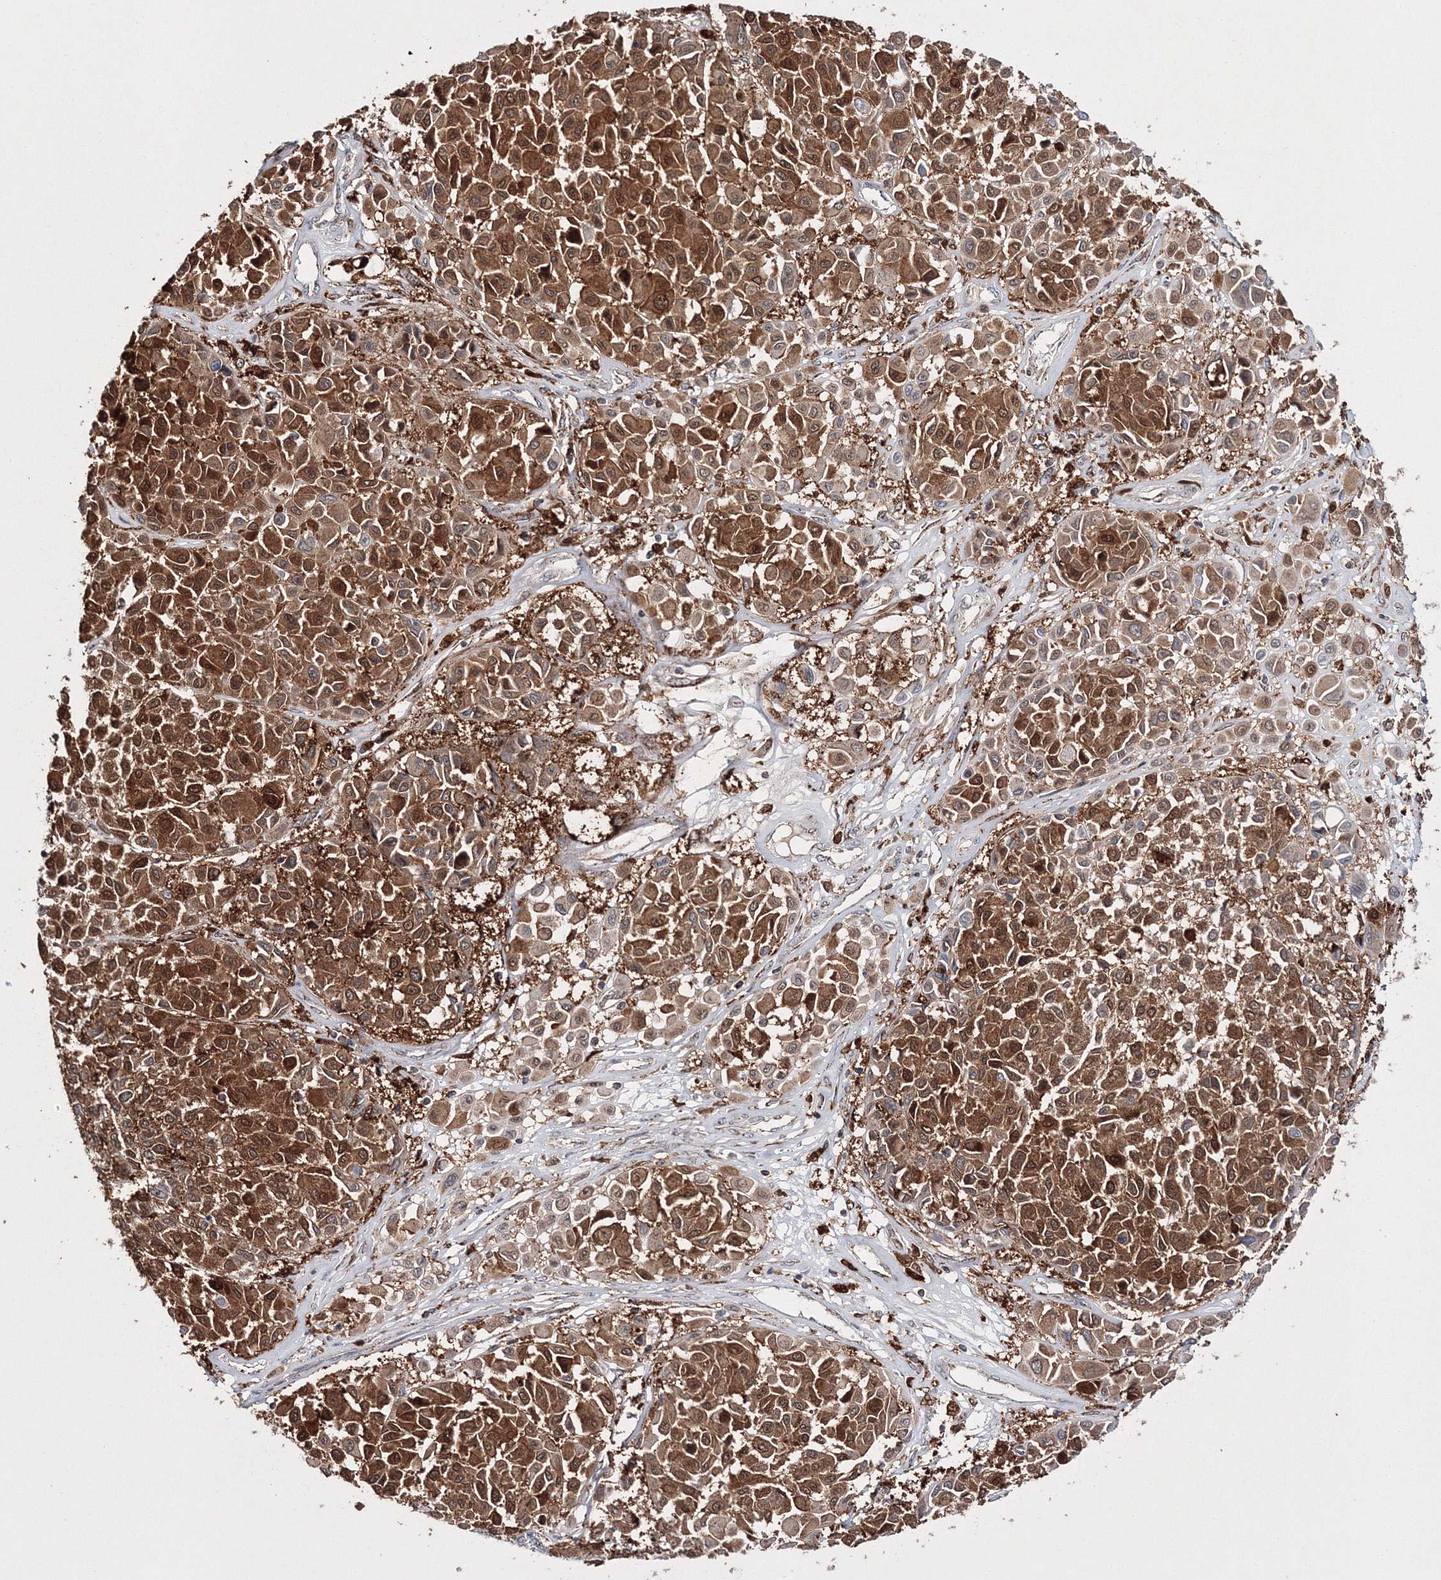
{"staining": {"intensity": "moderate", "quantity": ">75%", "location": "cytoplasmic/membranous"}, "tissue": "melanoma", "cell_type": "Tumor cells", "image_type": "cancer", "snomed": [{"axis": "morphology", "description": "Malignant melanoma, Metastatic site"}, {"axis": "topography", "description": "Soft tissue"}], "caption": "Malignant melanoma (metastatic site) stained for a protein exhibits moderate cytoplasmic/membranous positivity in tumor cells. (DAB IHC, brown staining for protein, blue staining for nuclei).", "gene": "ARCN1", "patient": {"sex": "male", "age": 41}}